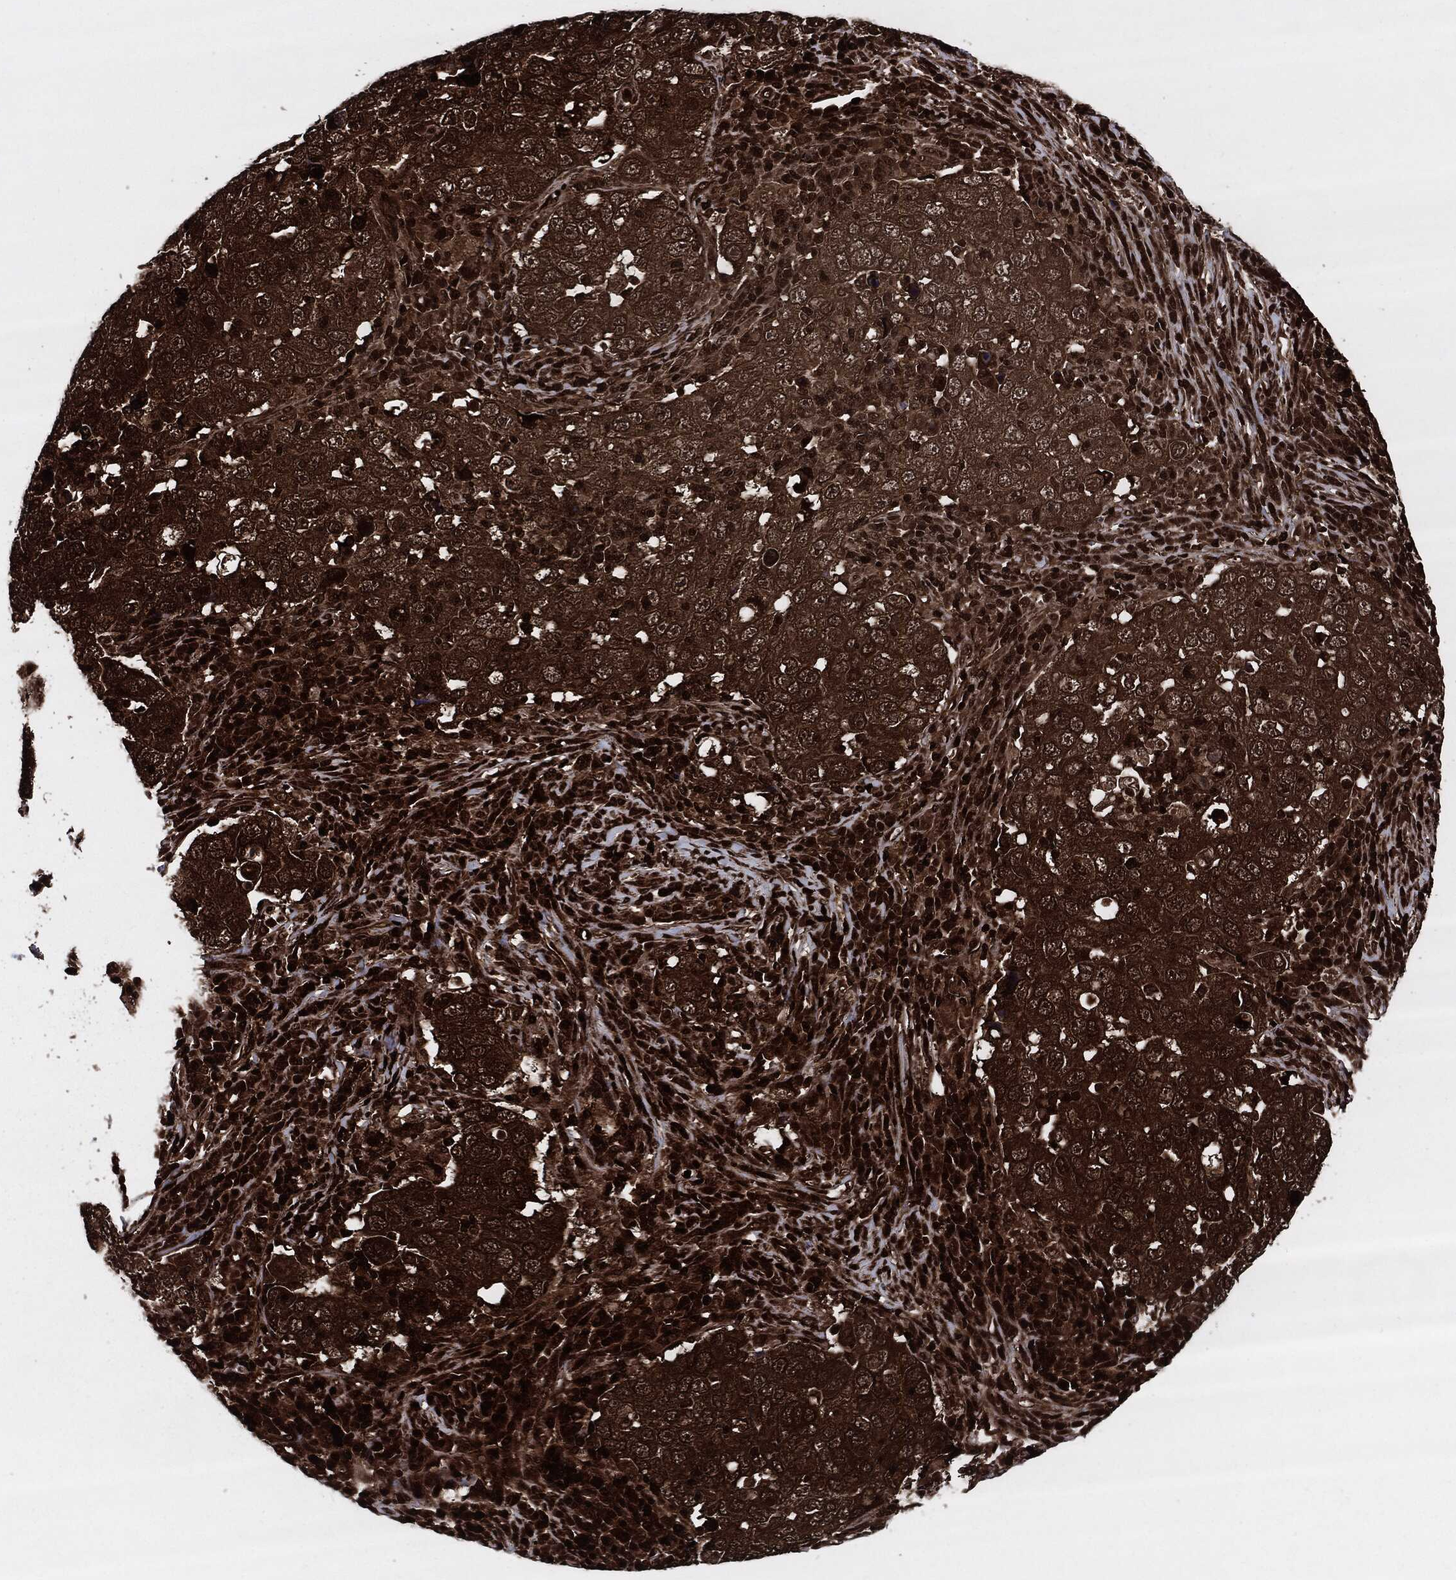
{"staining": {"intensity": "strong", "quantity": ">75%", "location": "cytoplasmic/membranous"}, "tissue": "lung cancer", "cell_type": "Tumor cells", "image_type": "cancer", "snomed": [{"axis": "morphology", "description": "Adenocarcinoma, NOS"}, {"axis": "topography", "description": "Lung"}], "caption": "Human lung cancer (adenocarcinoma) stained with a protein marker exhibits strong staining in tumor cells.", "gene": "YWHAB", "patient": {"sex": "male", "age": 73}}